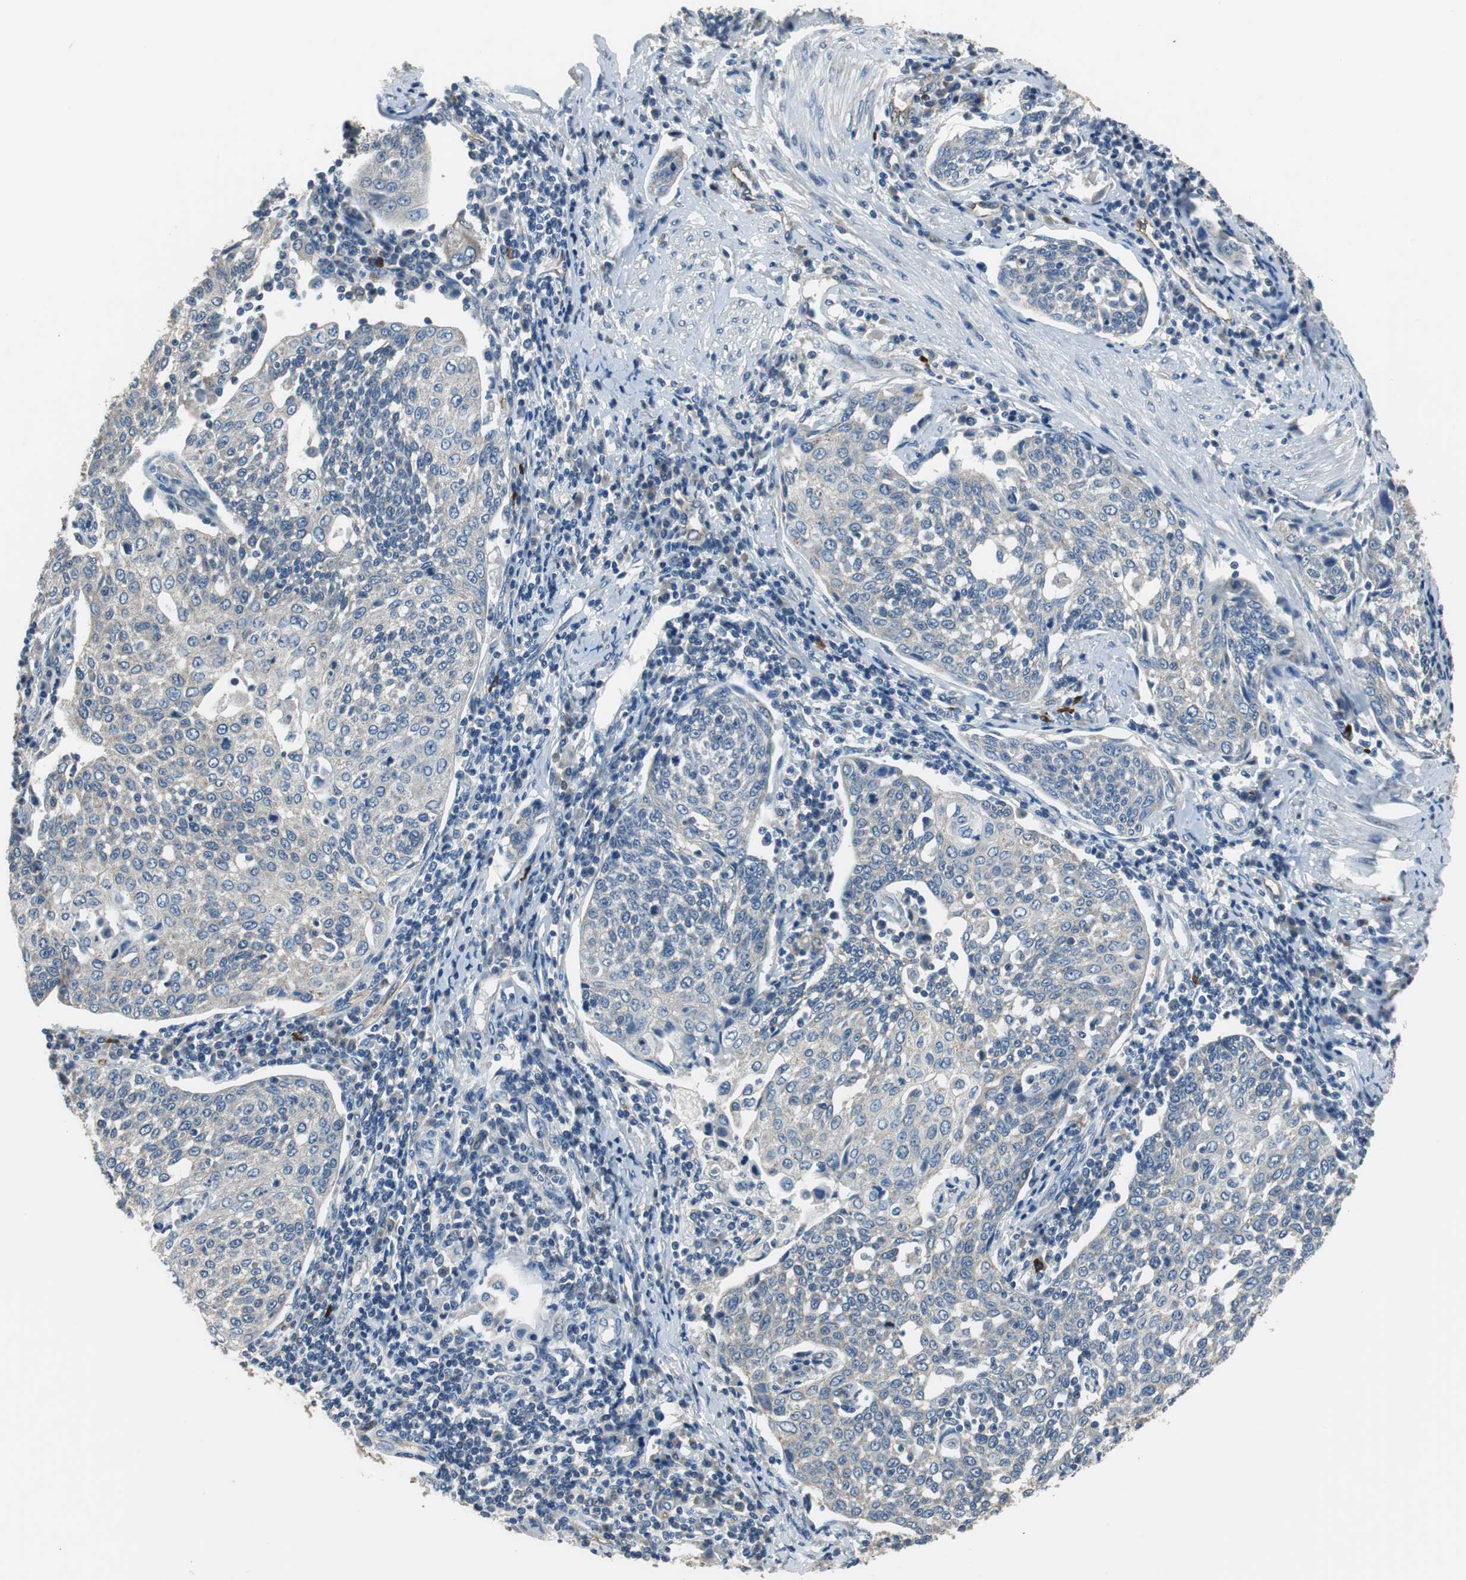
{"staining": {"intensity": "negative", "quantity": "none", "location": "none"}, "tissue": "cervical cancer", "cell_type": "Tumor cells", "image_type": "cancer", "snomed": [{"axis": "morphology", "description": "Squamous cell carcinoma, NOS"}, {"axis": "topography", "description": "Cervix"}], "caption": "This is a photomicrograph of immunohistochemistry staining of cervical cancer, which shows no expression in tumor cells.", "gene": "MTIF2", "patient": {"sex": "female", "age": 34}}